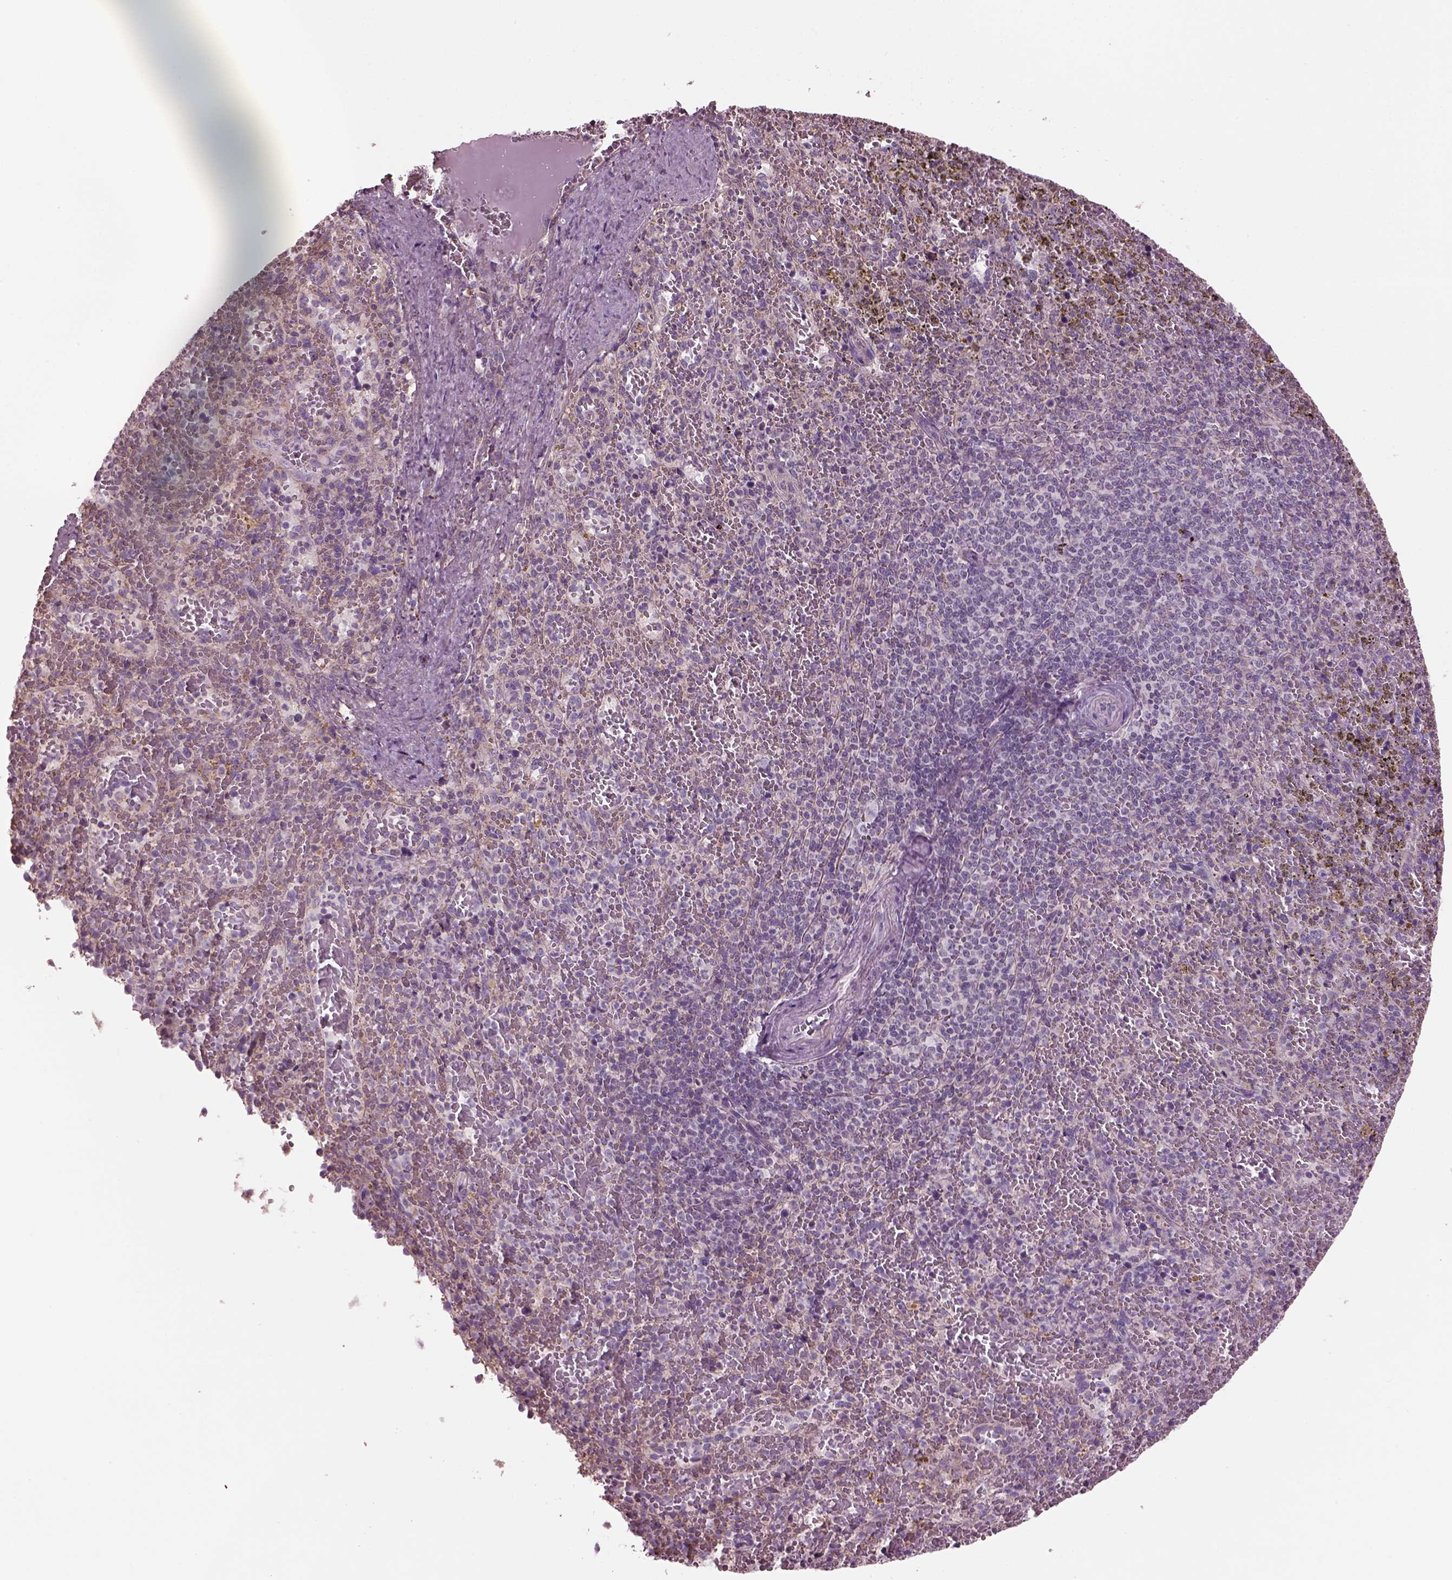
{"staining": {"intensity": "weak", "quantity": "25%-75%", "location": "cytoplasmic/membranous"}, "tissue": "spleen", "cell_type": "Cells in red pulp", "image_type": "normal", "snomed": [{"axis": "morphology", "description": "Normal tissue, NOS"}, {"axis": "topography", "description": "Spleen"}], "caption": "A photomicrograph of spleen stained for a protein displays weak cytoplasmic/membranous brown staining in cells in red pulp.", "gene": "SPATA7", "patient": {"sex": "female", "age": 50}}